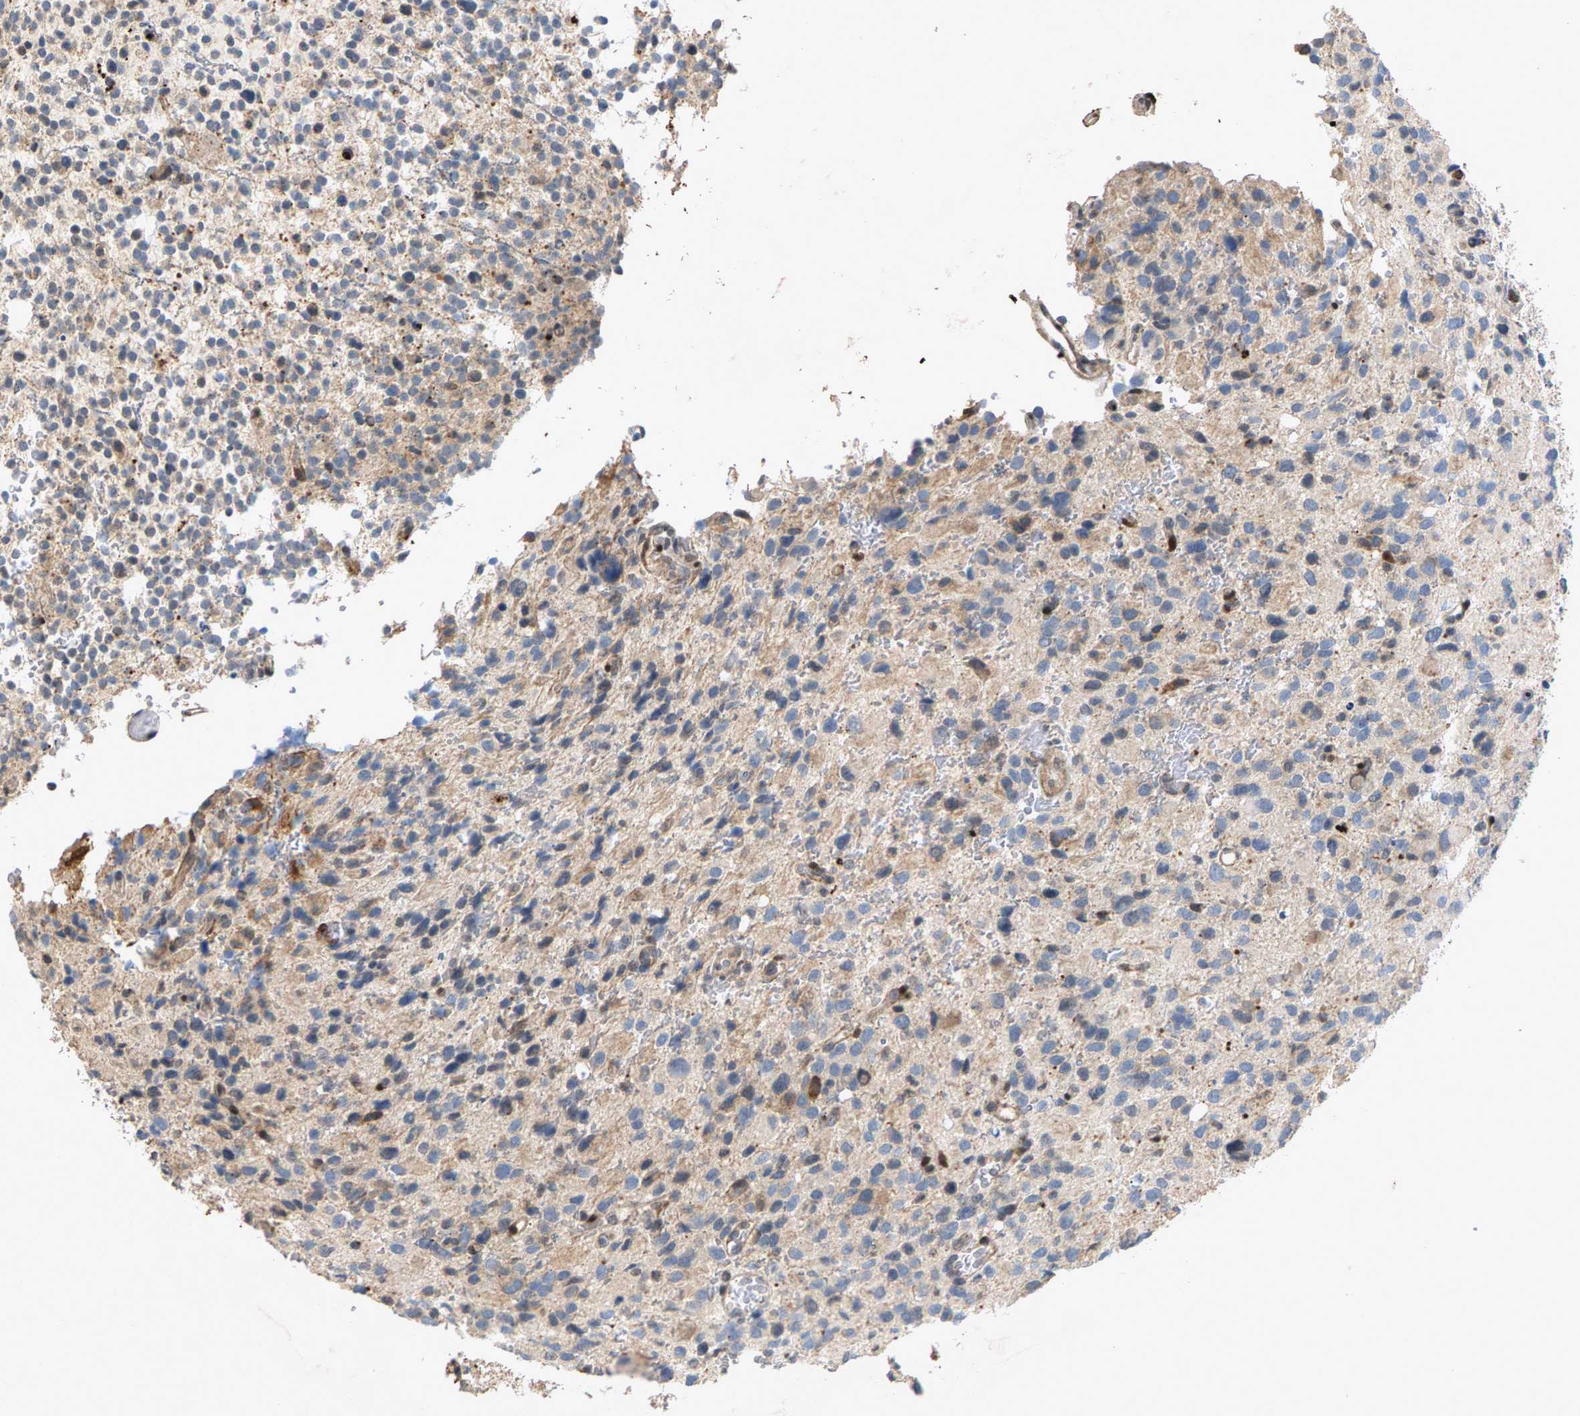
{"staining": {"intensity": "weak", "quantity": "25%-75%", "location": "cytoplasmic/membranous"}, "tissue": "glioma", "cell_type": "Tumor cells", "image_type": "cancer", "snomed": [{"axis": "morphology", "description": "Glioma, malignant, High grade"}, {"axis": "topography", "description": "Brain"}], "caption": "About 25%-75% of tumor cells in human high-grade glioma (malignant) display weak cytoplasmic/membranous protein expression as visualized by brown immunohistochemical staining.", "gene": "ZPR1", "patient": {"sex": "male", "age": 48}}